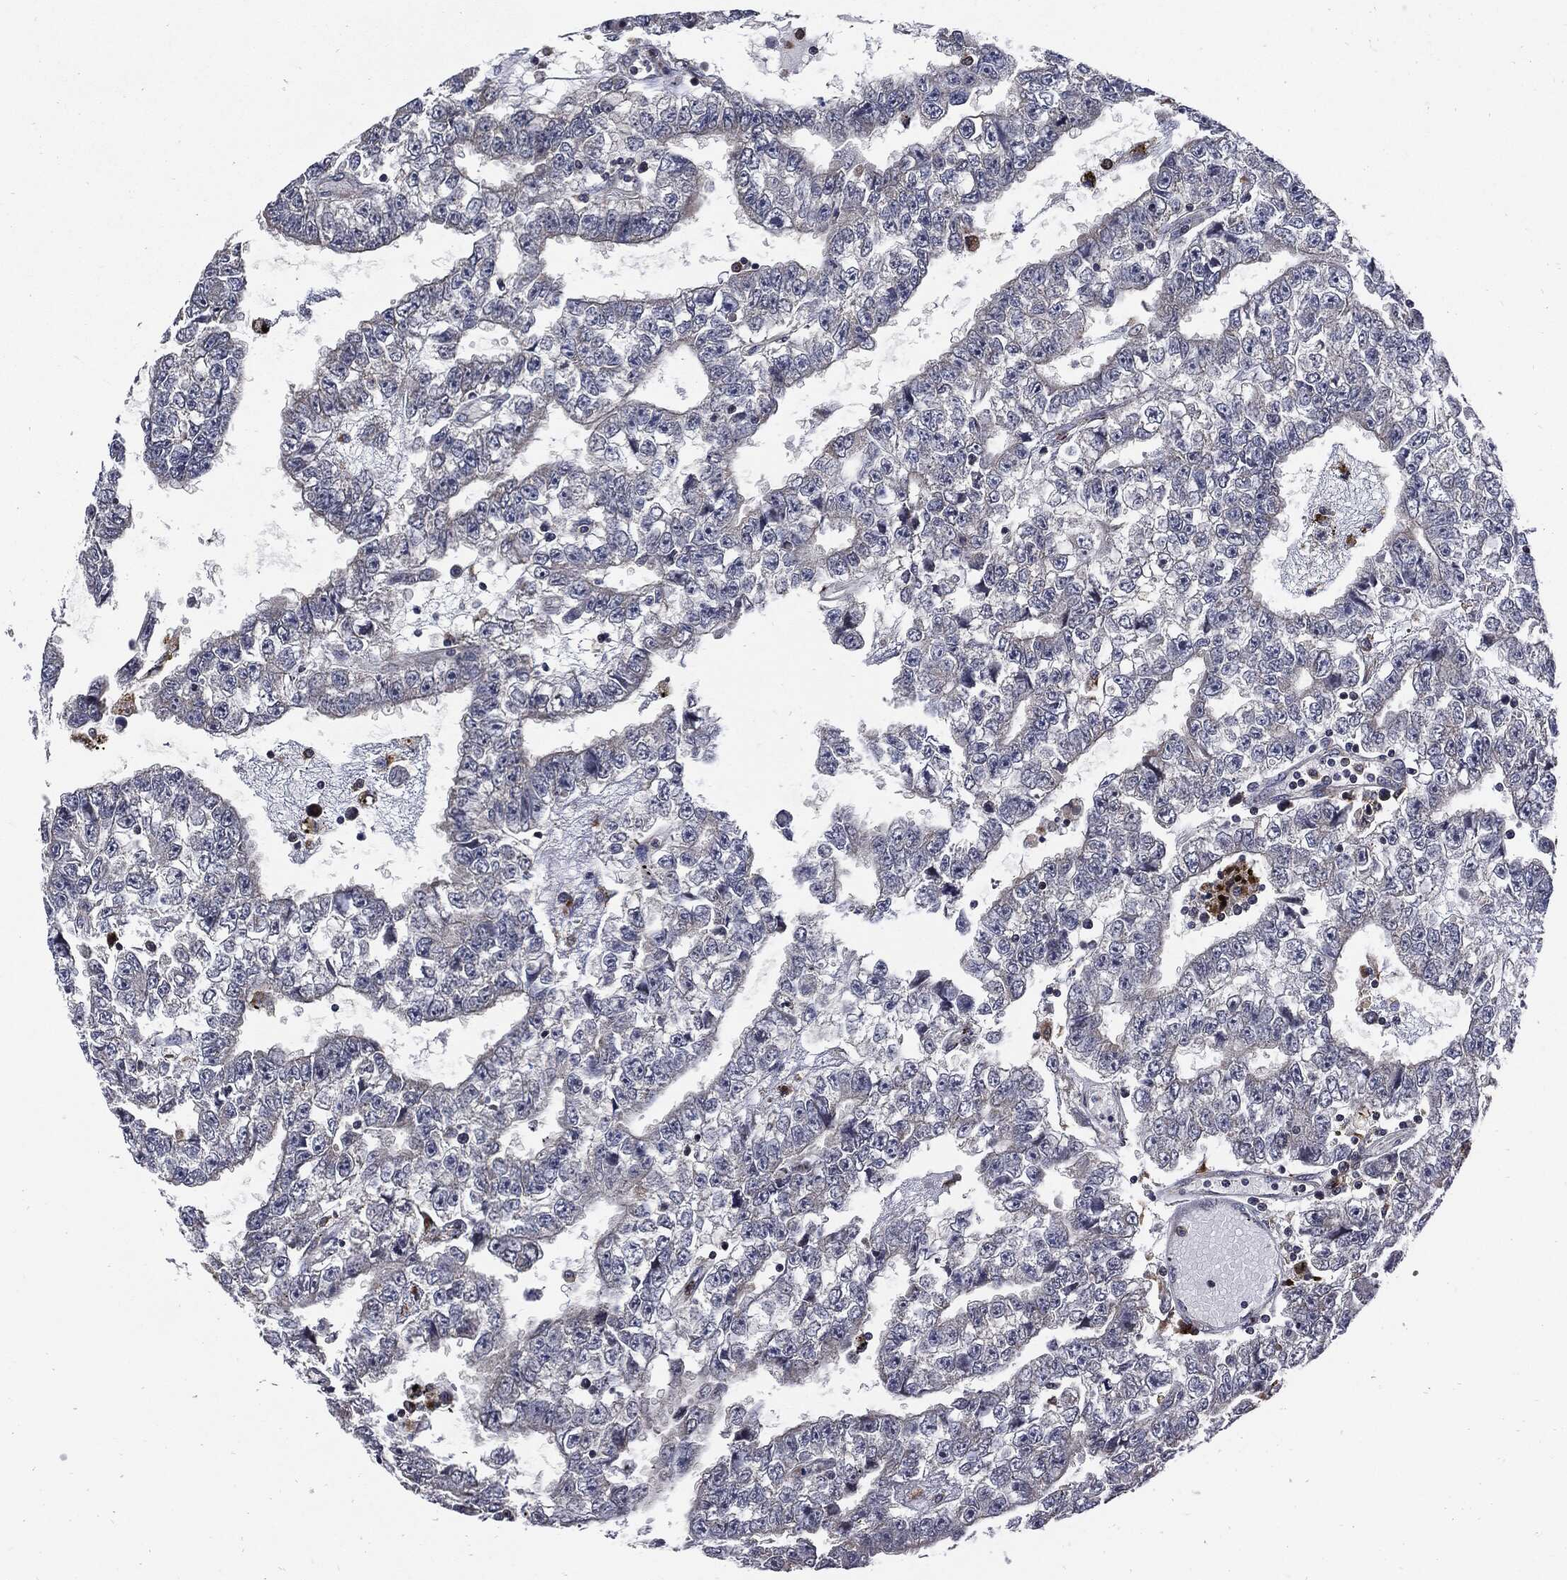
{"staining": {"intensity": "negative", "quantity": "none", "location": "none"}, "tissue": "testis cancer", "cell_type": "Tumor cells", "image_type": "cancer", "snomed": [{"axis": "morphology", "description": "Carcinoma, Embryonal, NOS"}, {"axis": "topography", "description": "Testis"}], "caption": "This micrograph is of testis cancer stained with immunohistochemistry (IHC) to label a protein in brown with the nuclei are counter-stained blue. There is no expression in tumor cells.", "gene": "SLC31A2", "patient": {"sex": "male", "age": 25}}